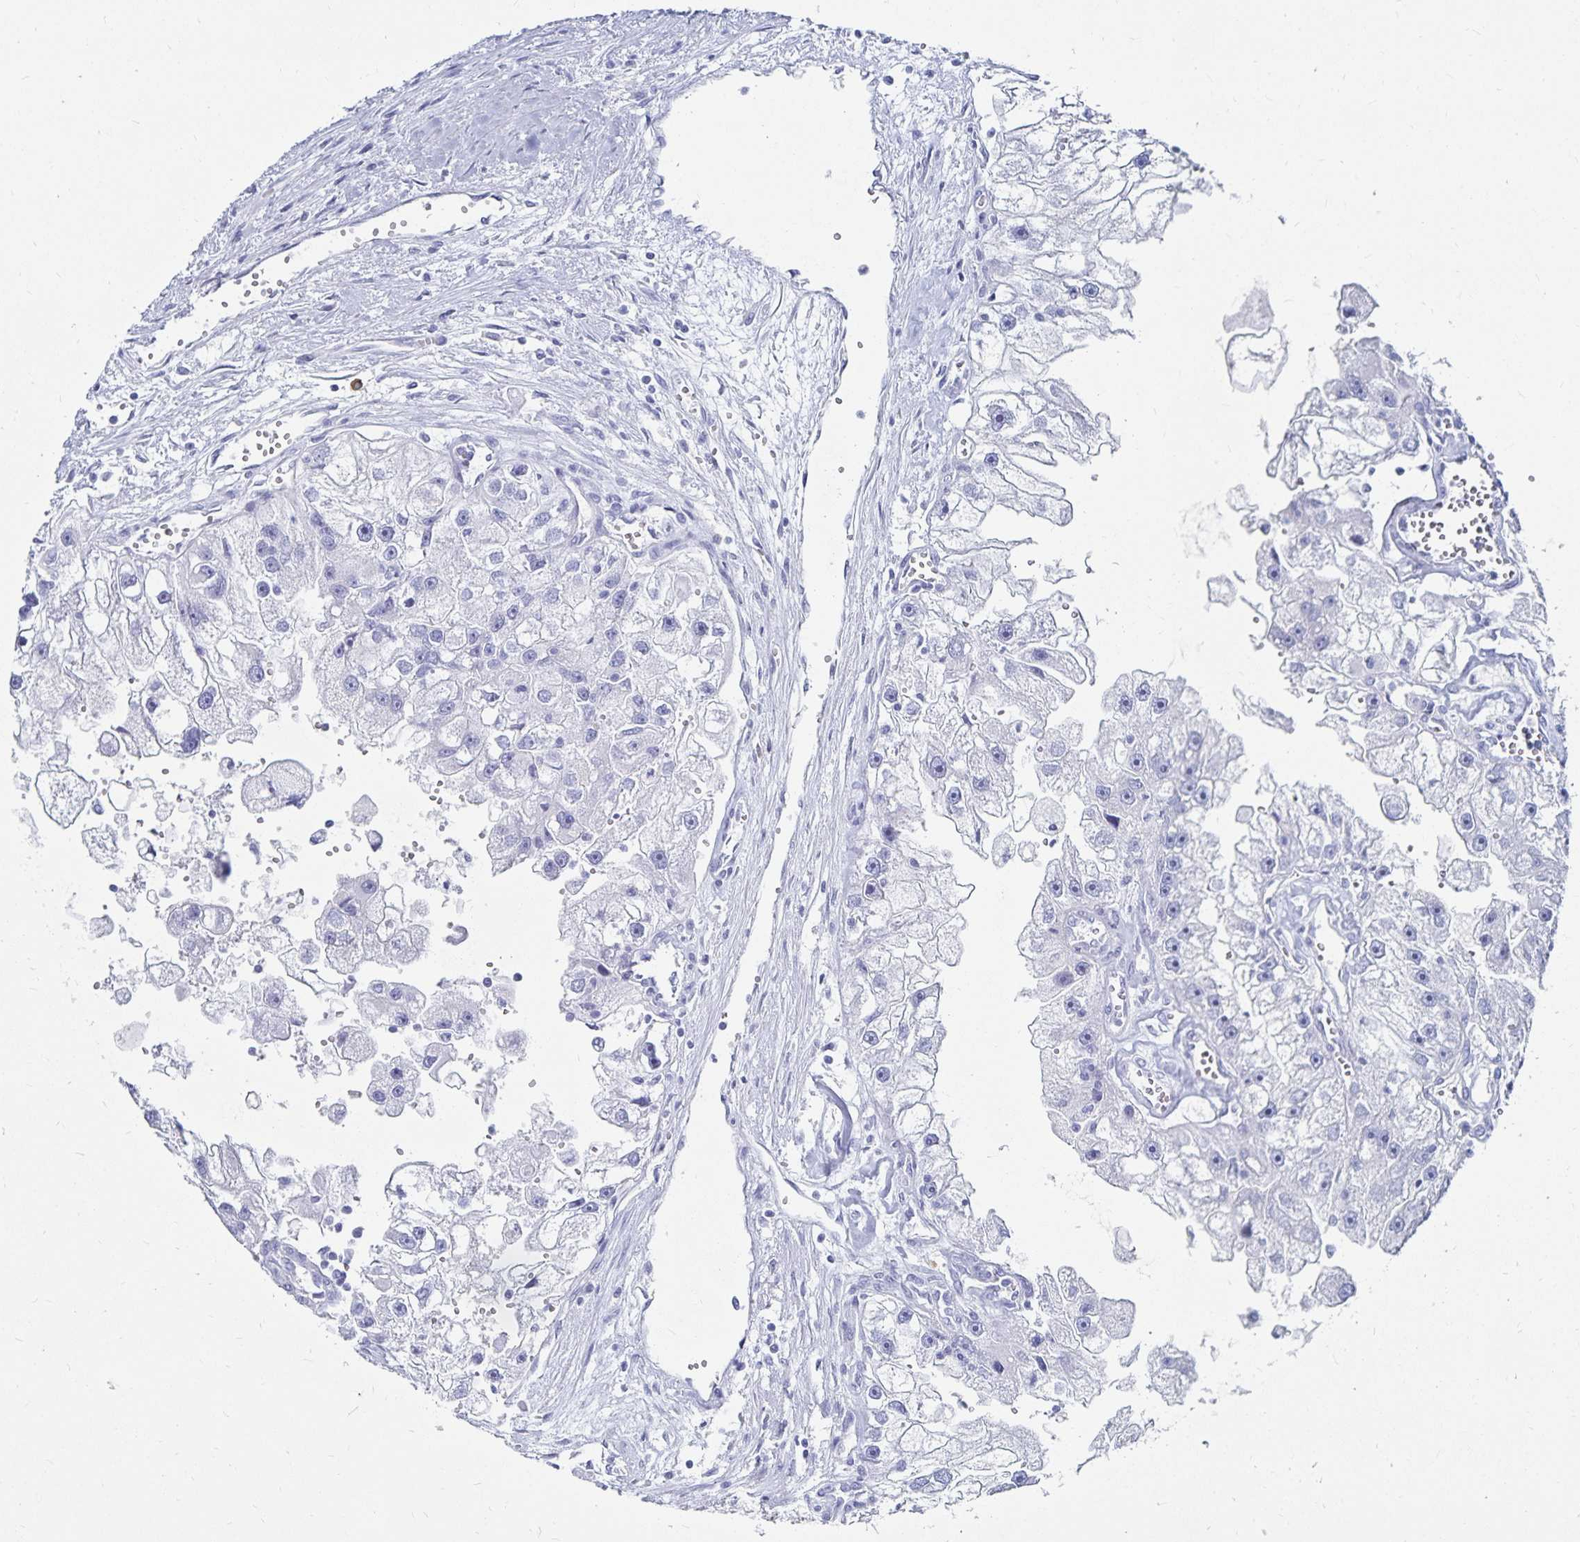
{"staining": {"intensity": "negative", "quantity": "none", "location": "none"}, "tissue": "renal cancer", "cell_type": "Tumor cells", "image_type": "cancer", "snomed": [{"axis": "morphology", "description": "Adenocarcinoma, NOS"}, {"axis": "topography", "description": "Kidney"}], "caption": "Immunohistochemical staining of renal cancer displays no significant positivity in tumor cells. Brightfield microscopy of immunohistochemistry stained with DAB (3,3'-diaminobenzidine) (brown) and hematoxylin (blue), captured at high magnification.", "gene": "TNIP1", "patient": {"sex": "male", "age": 63}}